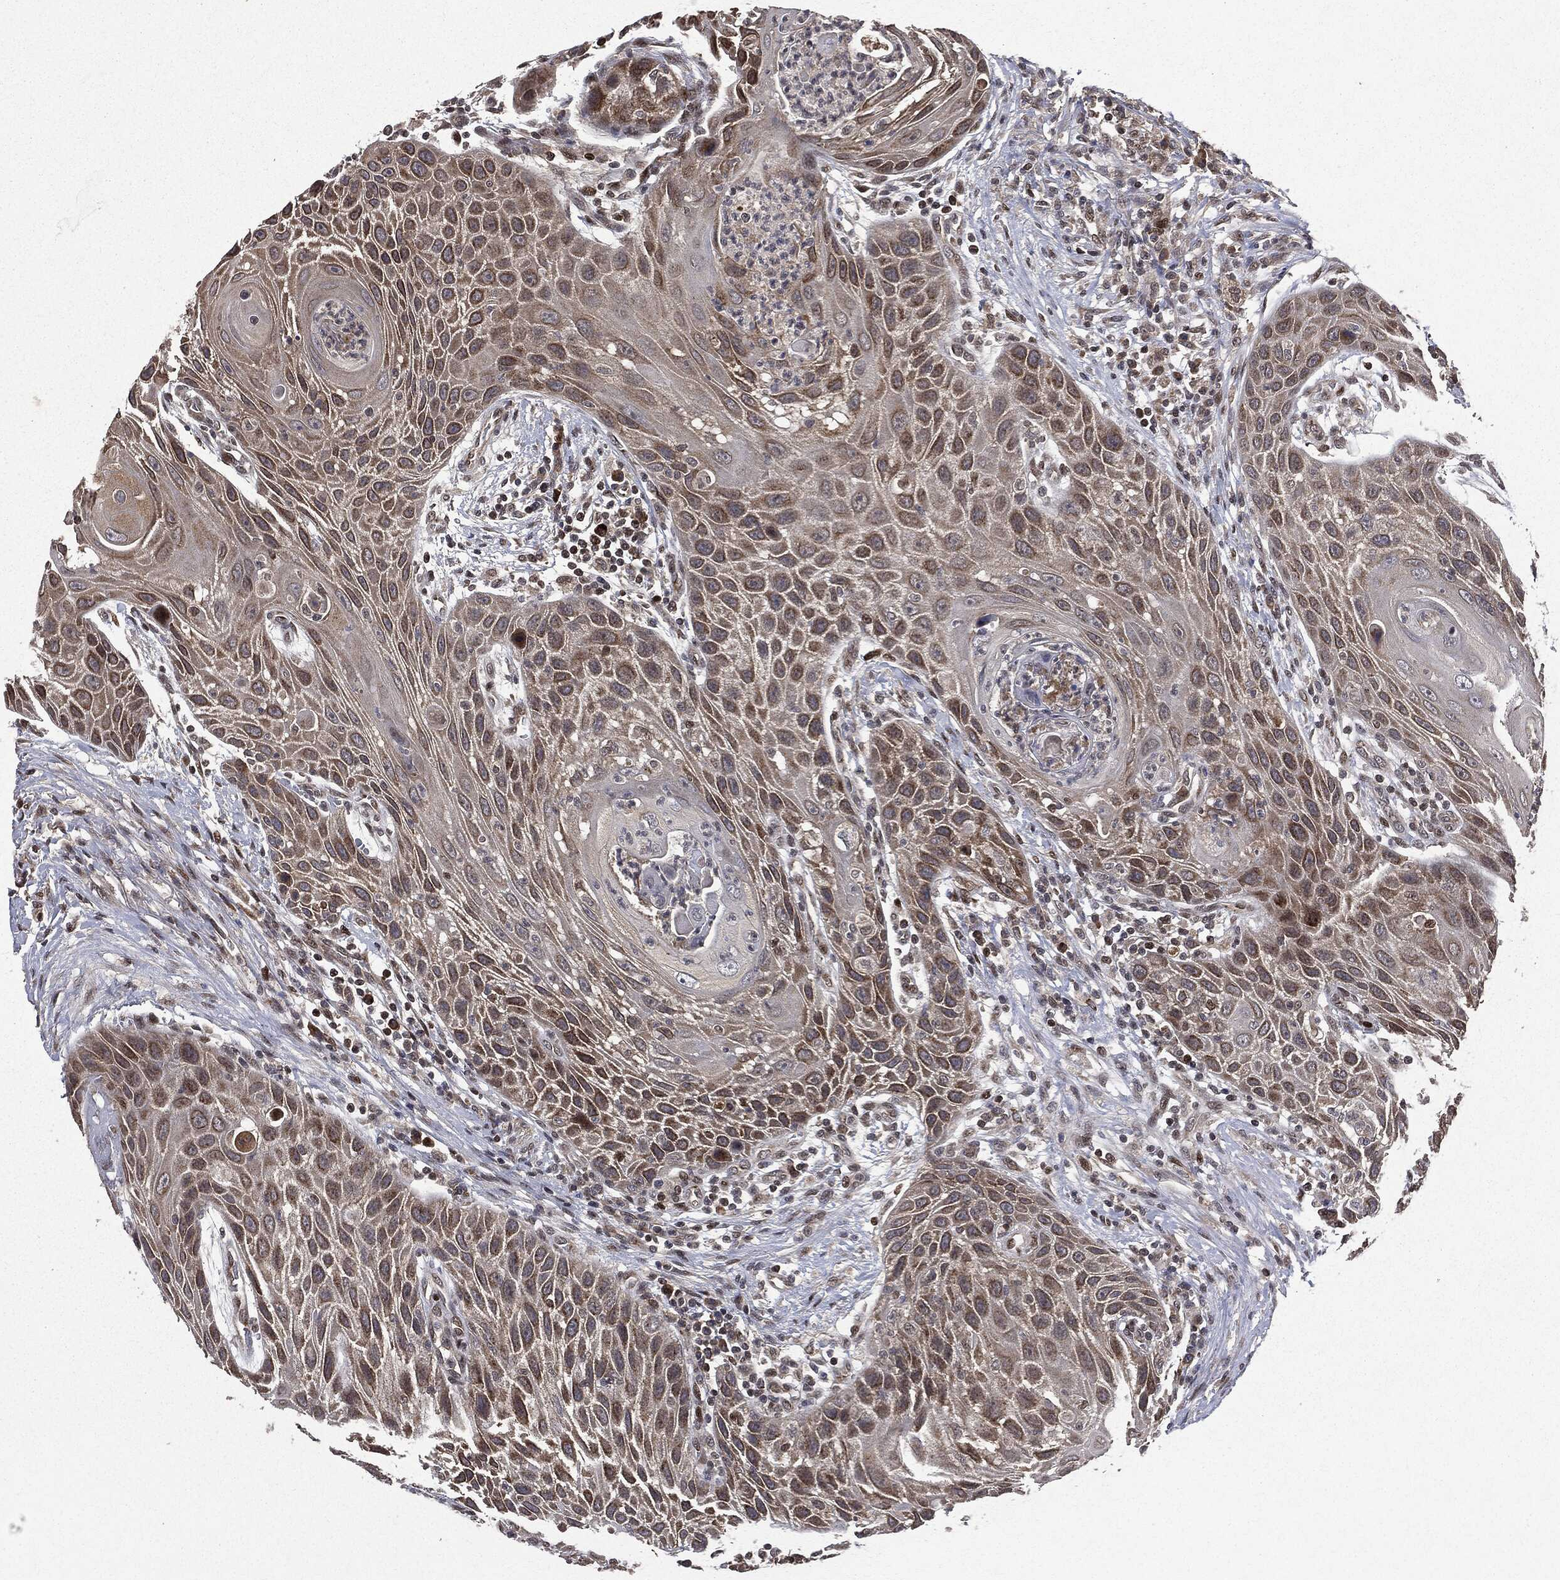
{"staining": {"intensity": "moderate", "quantity": ">75%", "location": "cytoplasmic/membranous"}, "tissue": "head and neck cancer", "cell_type": "Tumor cells", "image_type": "cancer", "snomed": [{"axis": "morphology", "description": "Squamous cell carcinoma, NOS"}, {"axis": "topography", "description": "Head-Neck"}], "caption": "Protein staining exhibits moderate cytoplasmic/membranous expression in about >75% of tumor cells in head and neck cancer.", "gene": "PLPPR2", "patient": {"sex": "male", "age": 69}}